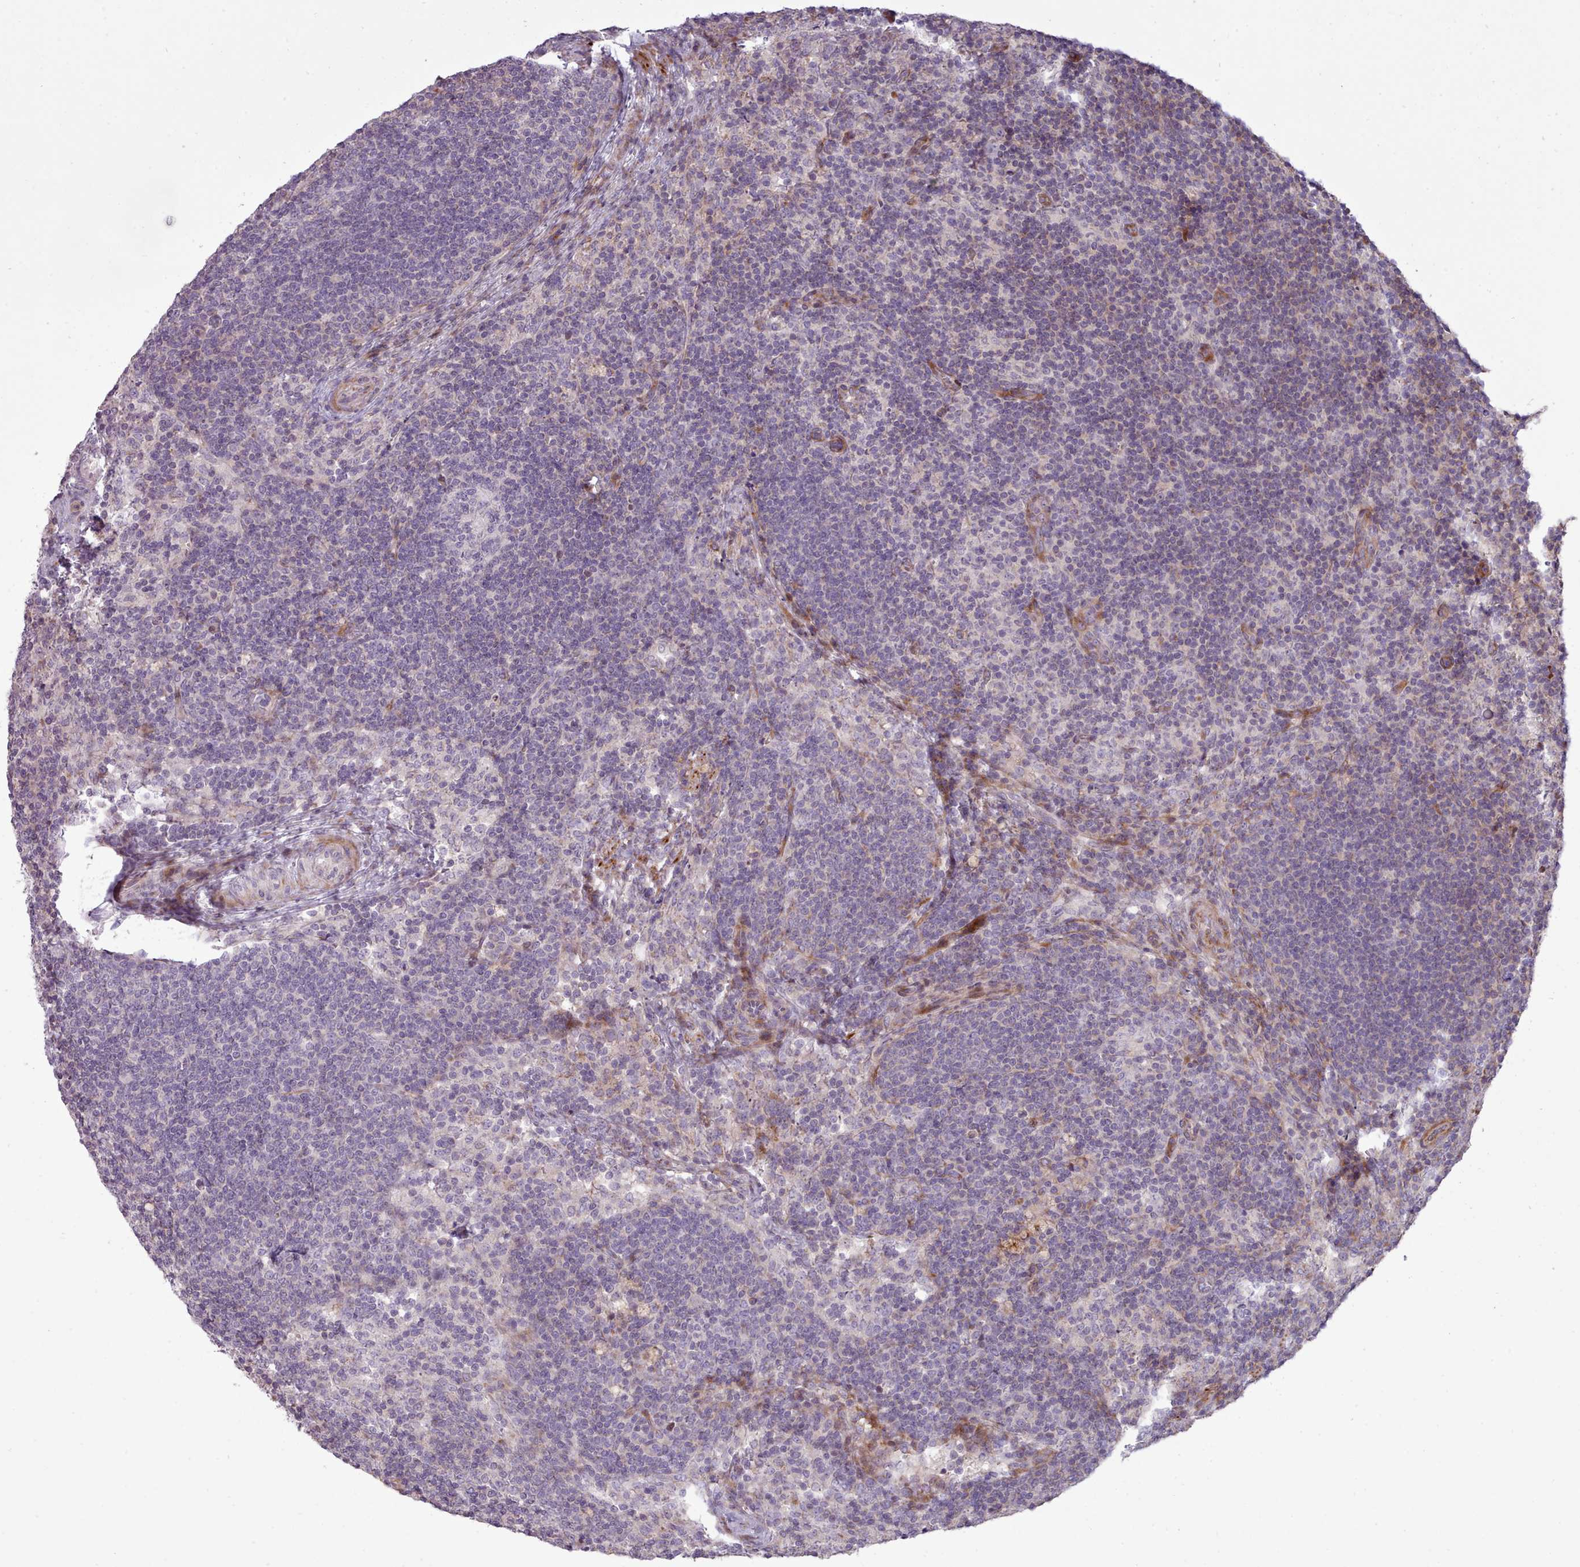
{"staining": {"intensity": "moderate", "quantity": "25%-75%", "location": "cytoplasmic/membranous,nuclear"}, "tissue": "lymph node", "cell_type": "Non-germinal center cells", "image_type": "normal", "snomed": [{"axis": "morphology", "description": "Normal tissue, NOS"}, {"axis": "topography", "description": "Lymph node"}], "caption": "Brown immunohistochemical staining in benign human lymph node demonstrates moderate cytoplasmic/membranous,nuclear expression in about 25%-75% of non-germinal center cells.", "gene": "PPP3R1", "patient": {"sex": "female", "age": 30}}